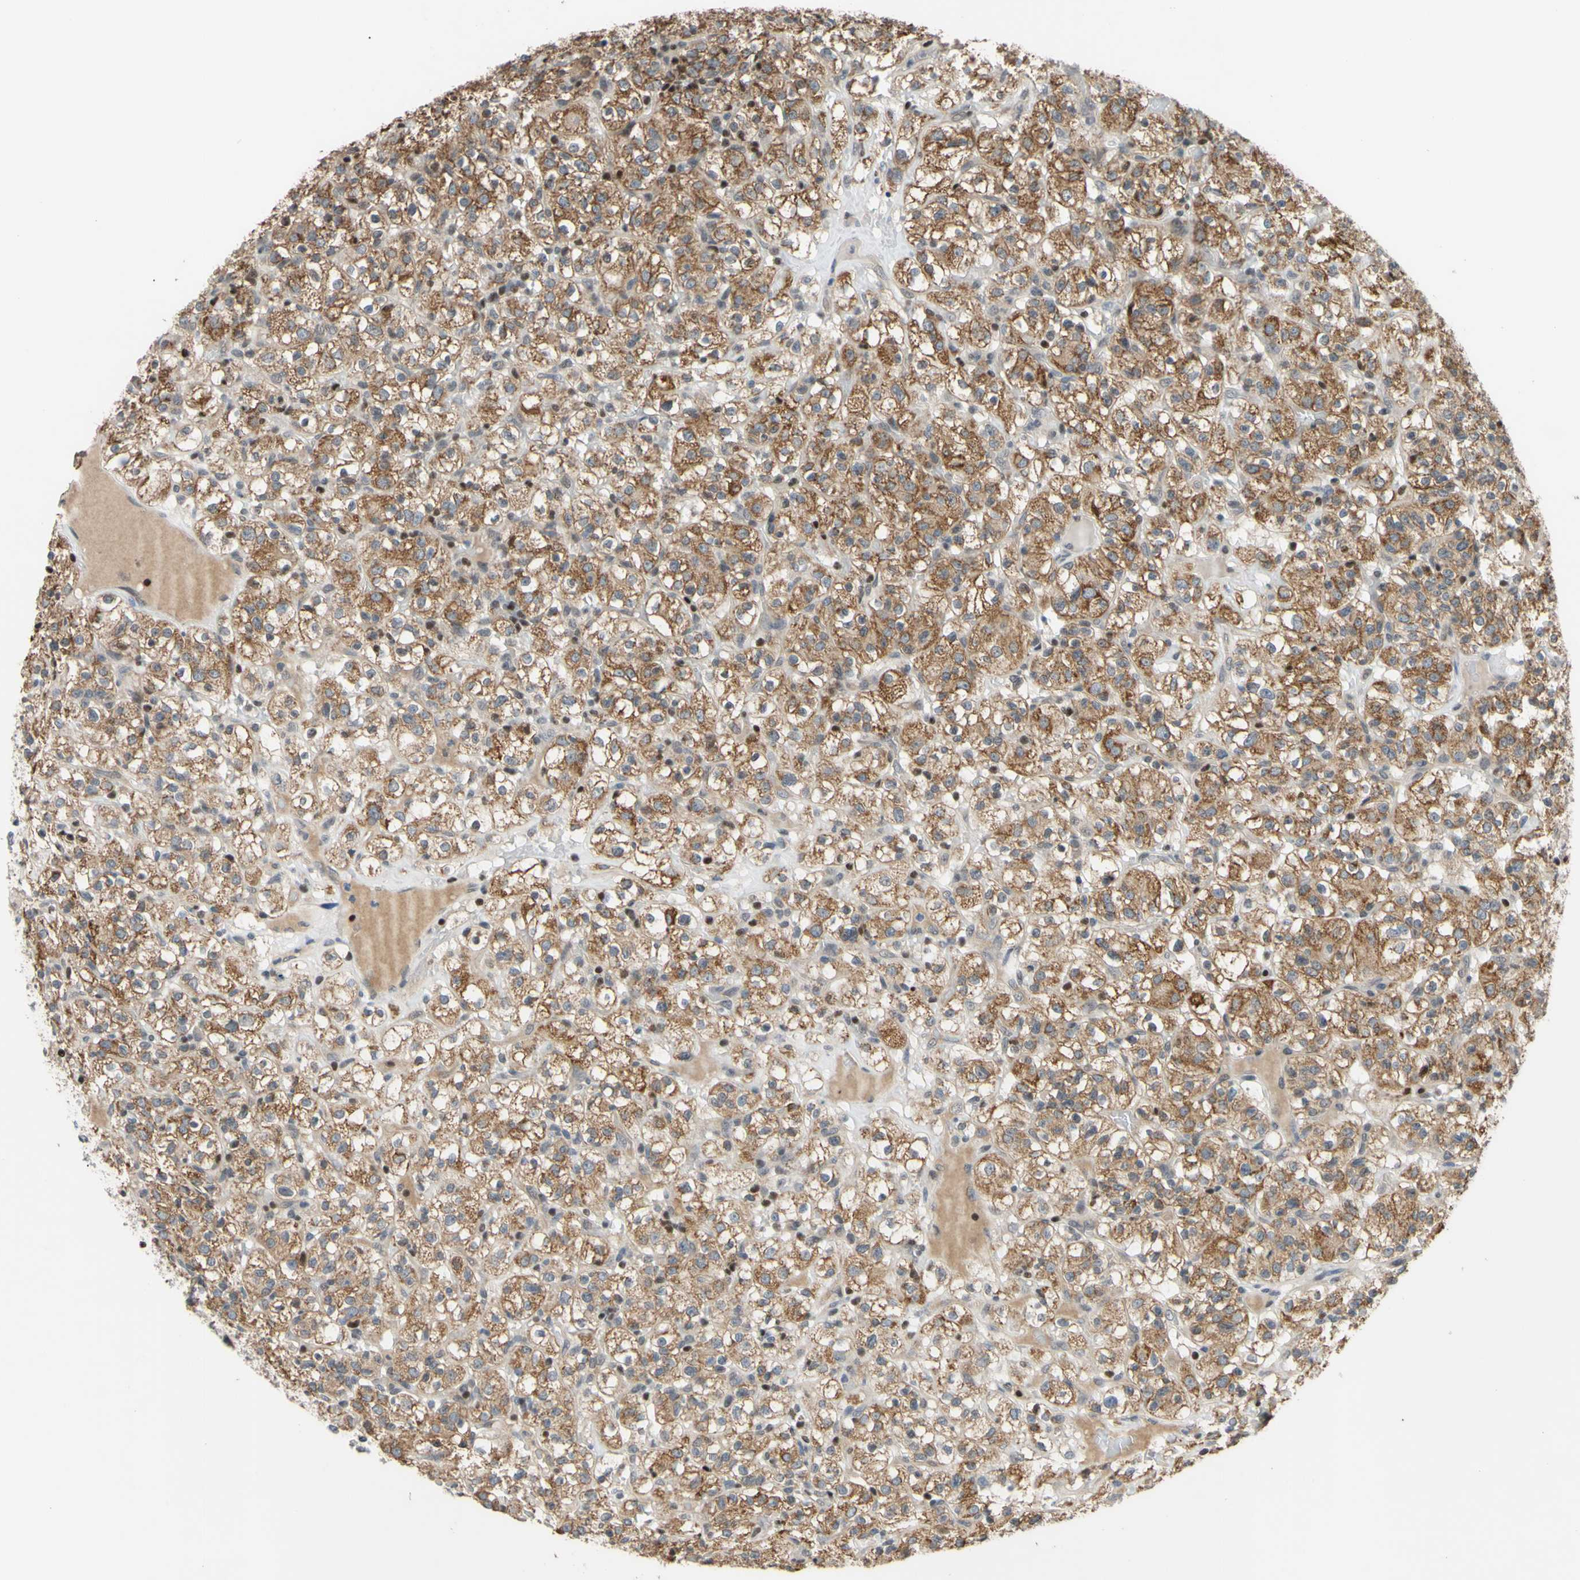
{"staining": {"intensity": "moderate", "quantity": ">75%", "location": "cytoplasmic/membranous"}, "tissue": "renal cancer", "cell_type": "Tumor cells", "image_type": "cancer", "snomed": [{"axis": "morphology", "description": "Normal tissue, NOS"}, {"axis": "morphology", "description": "Adenocarcinoma, NOS"}, {"axis": "topography", "description": "Kidney"}], "caption": "Protein expression analysis of human renal cancer reveals moderate cytoplasmic/membranous staining in approximately >75% of tumor cells.", "gene": "SP4", "patient": {"sex": "female", "age": 72}}